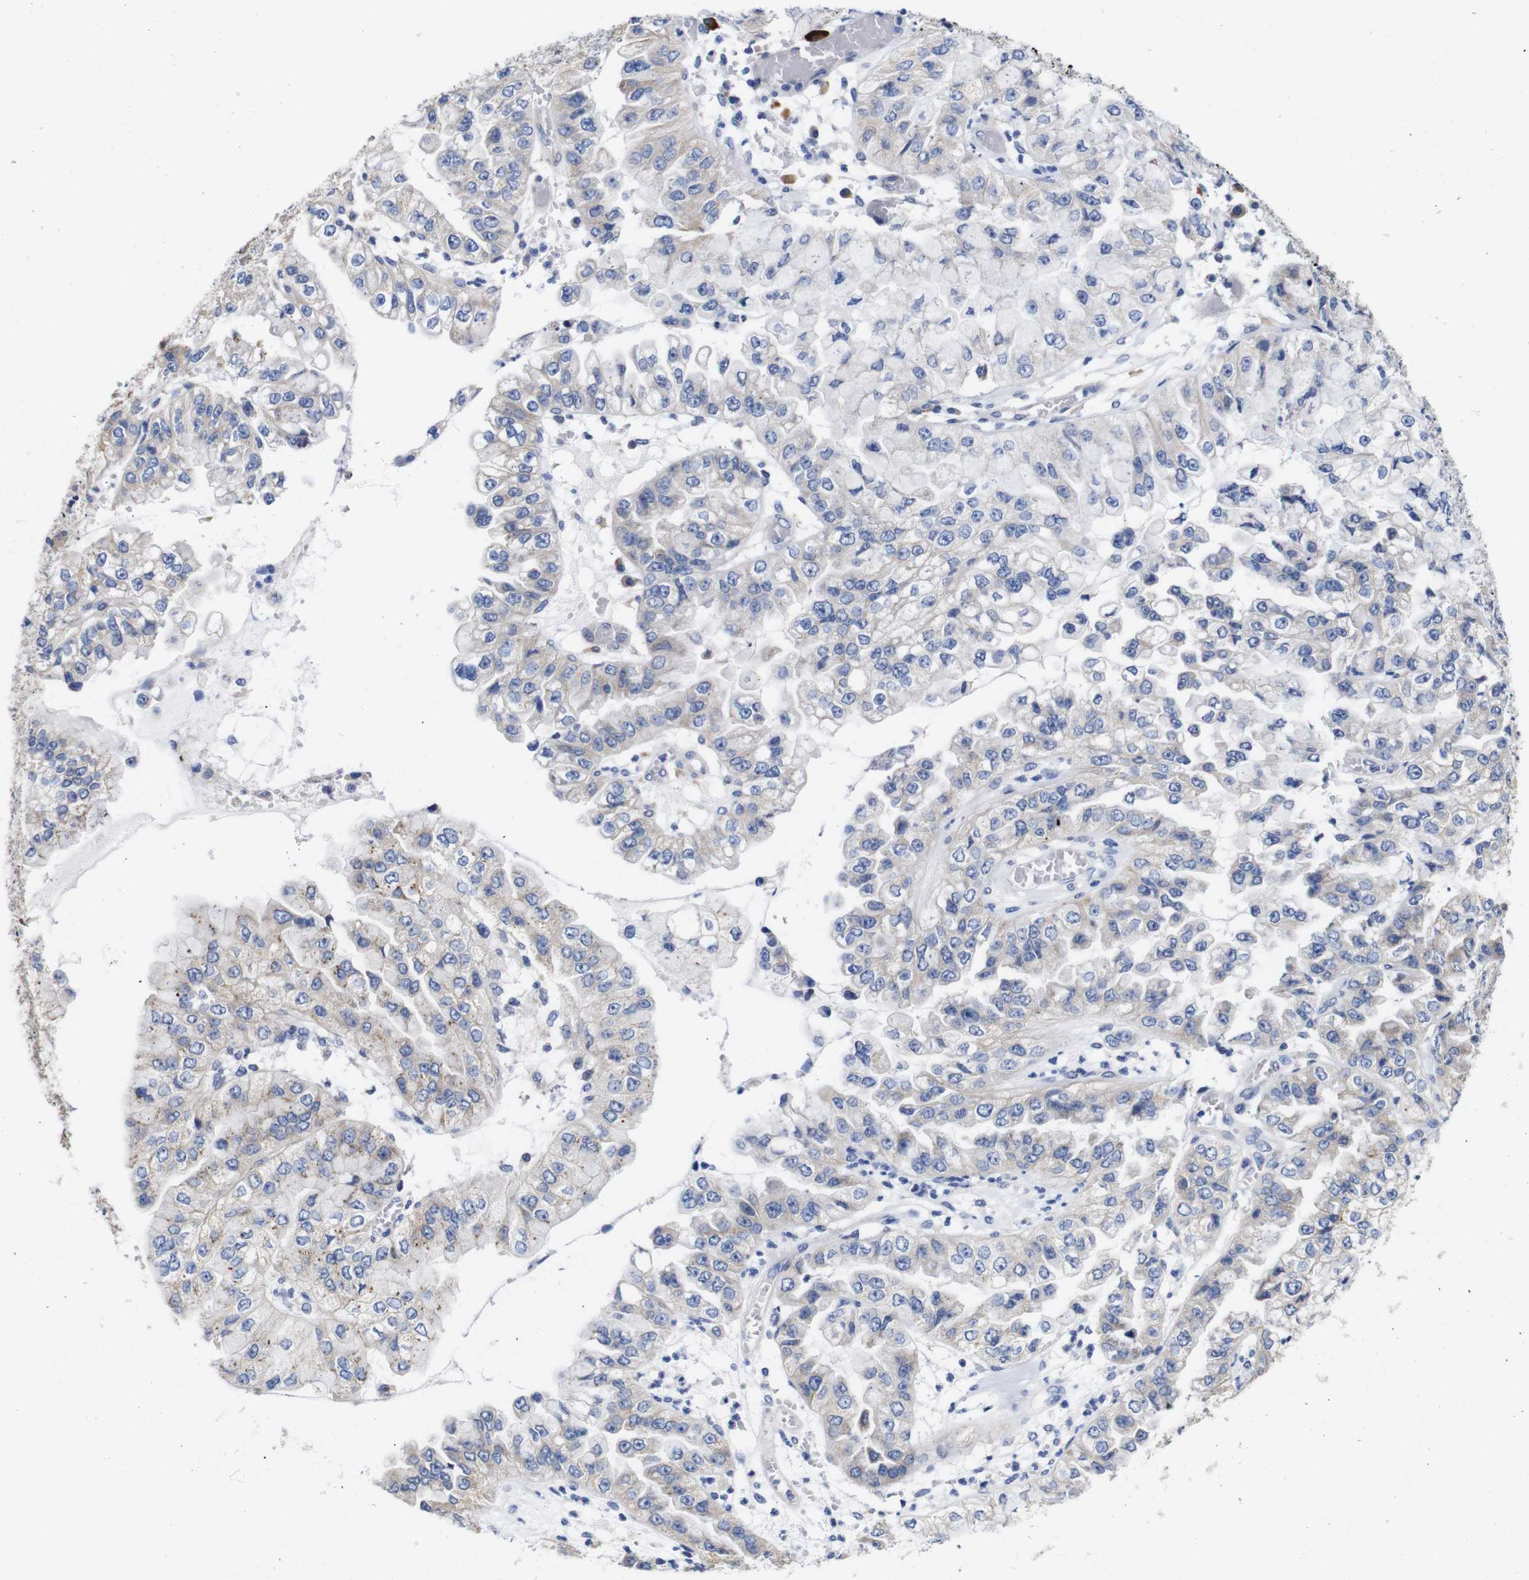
{"staining": {"intensity": "weak", "quantity": "25%-75%", "location": "cytoplasmic/membranous"}, "tissue": "liver cancer", "cell_type": "Tumor cells", "image_type": "cancer", "snomed": [{"axis": "morphology", "description": "Cholangiocarcinoma"}, {"axis": "topography", "description": "Liver"}], "caption": "Protein analysis of liver cancer (cholangiocarcinoma) tissue reveals weak cytoplasmic/membranous staining in about 25%-75% of tumor cells.", "gene": "TCEAL9", "patient": {"sex": "female", "age": 79}}